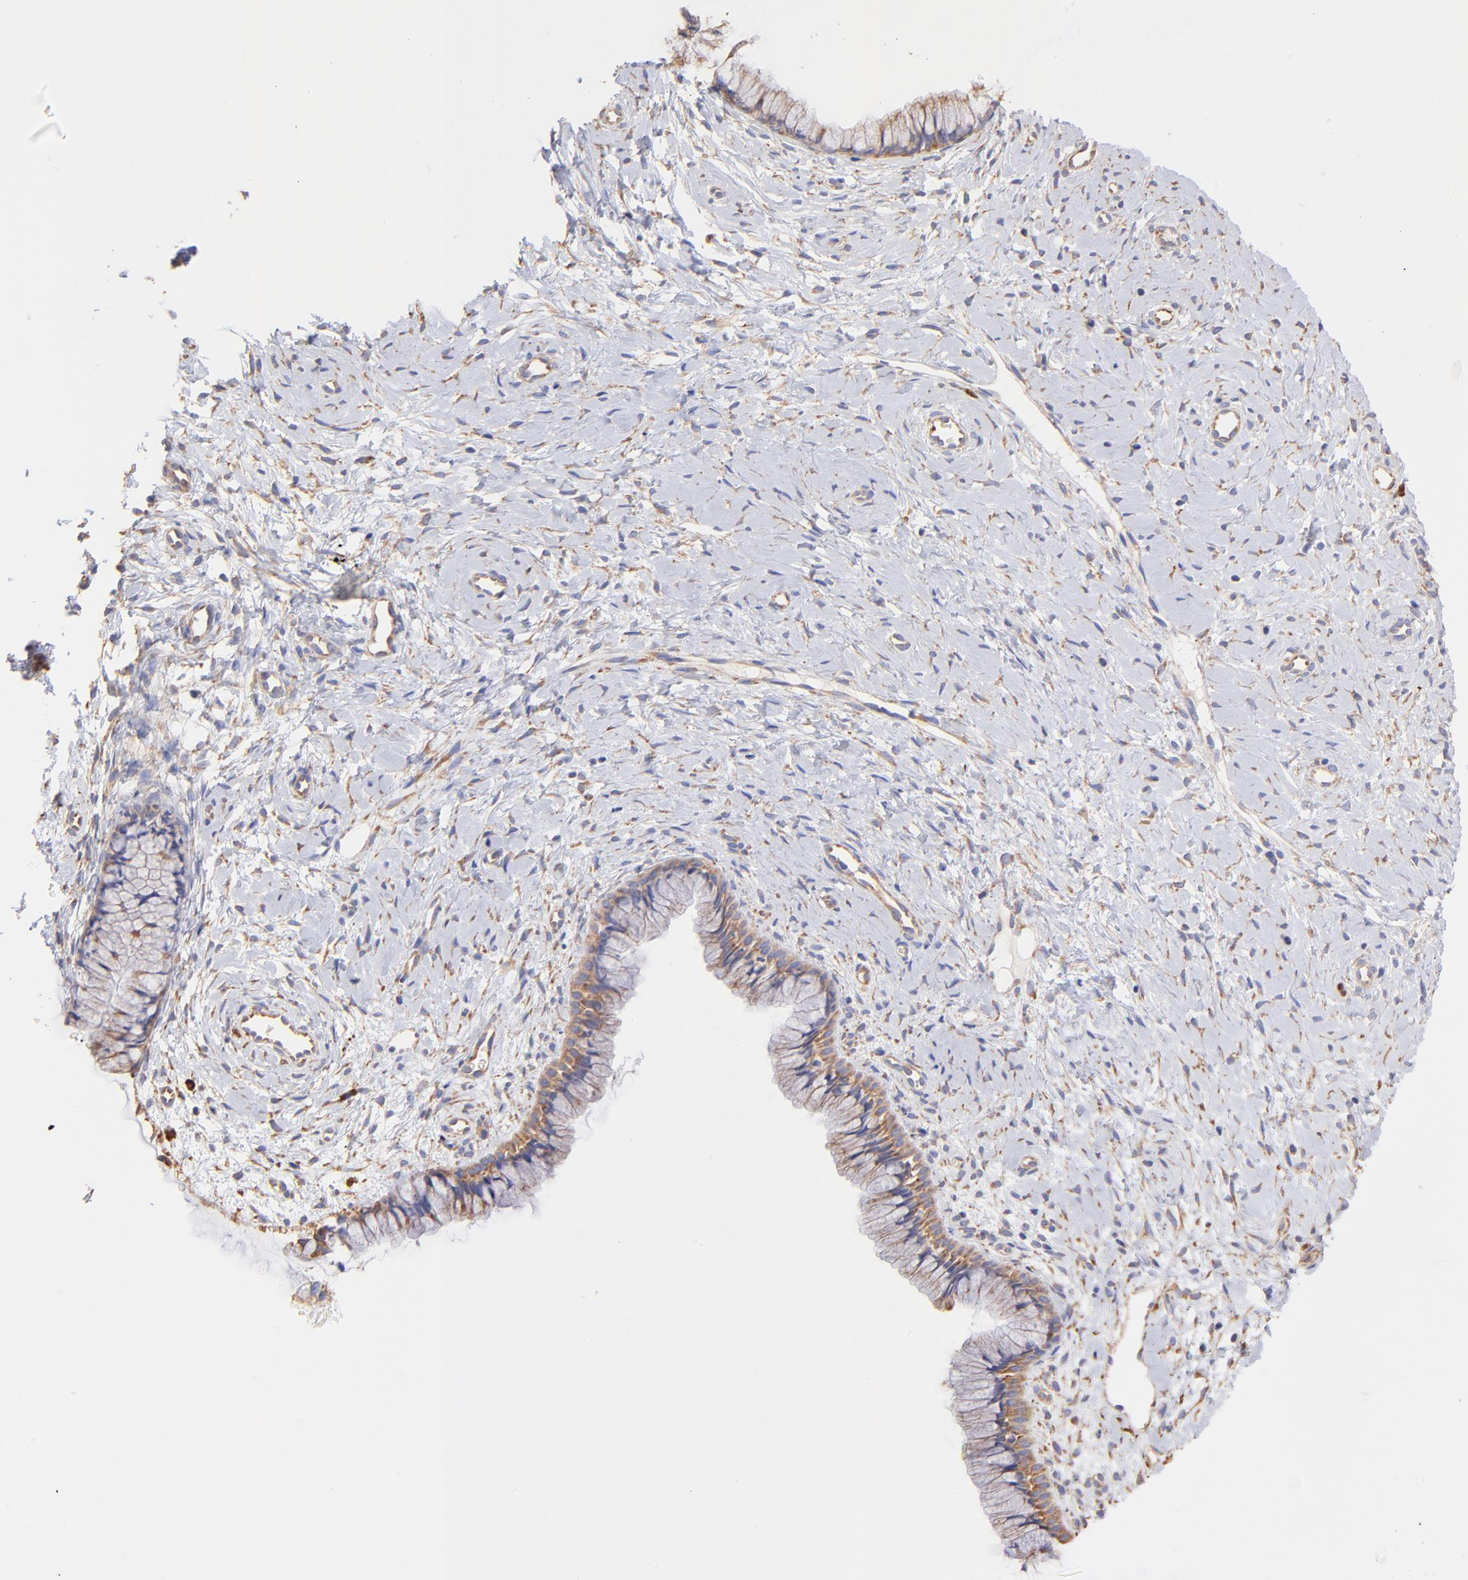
{"staining": {"intensity": "moderate", "quantity": ">75%", "location": "cytoplasmic/membranous"}, "tissue": "cervix", "cell_type": "Glandular cells", "image_type": "normal", "snomed": [{"axis": "morphology", "description": "Normal tissue, NOS"}, {"axis": "topography", "description": "Cervix"}], "caption": "Protein staining of benign cervix exhibits moderate cytoplasmic/membranous staining in about >75% of glandular cells.", "gene": "RPL30", "patient": {"sex": "female", "age": 46}}